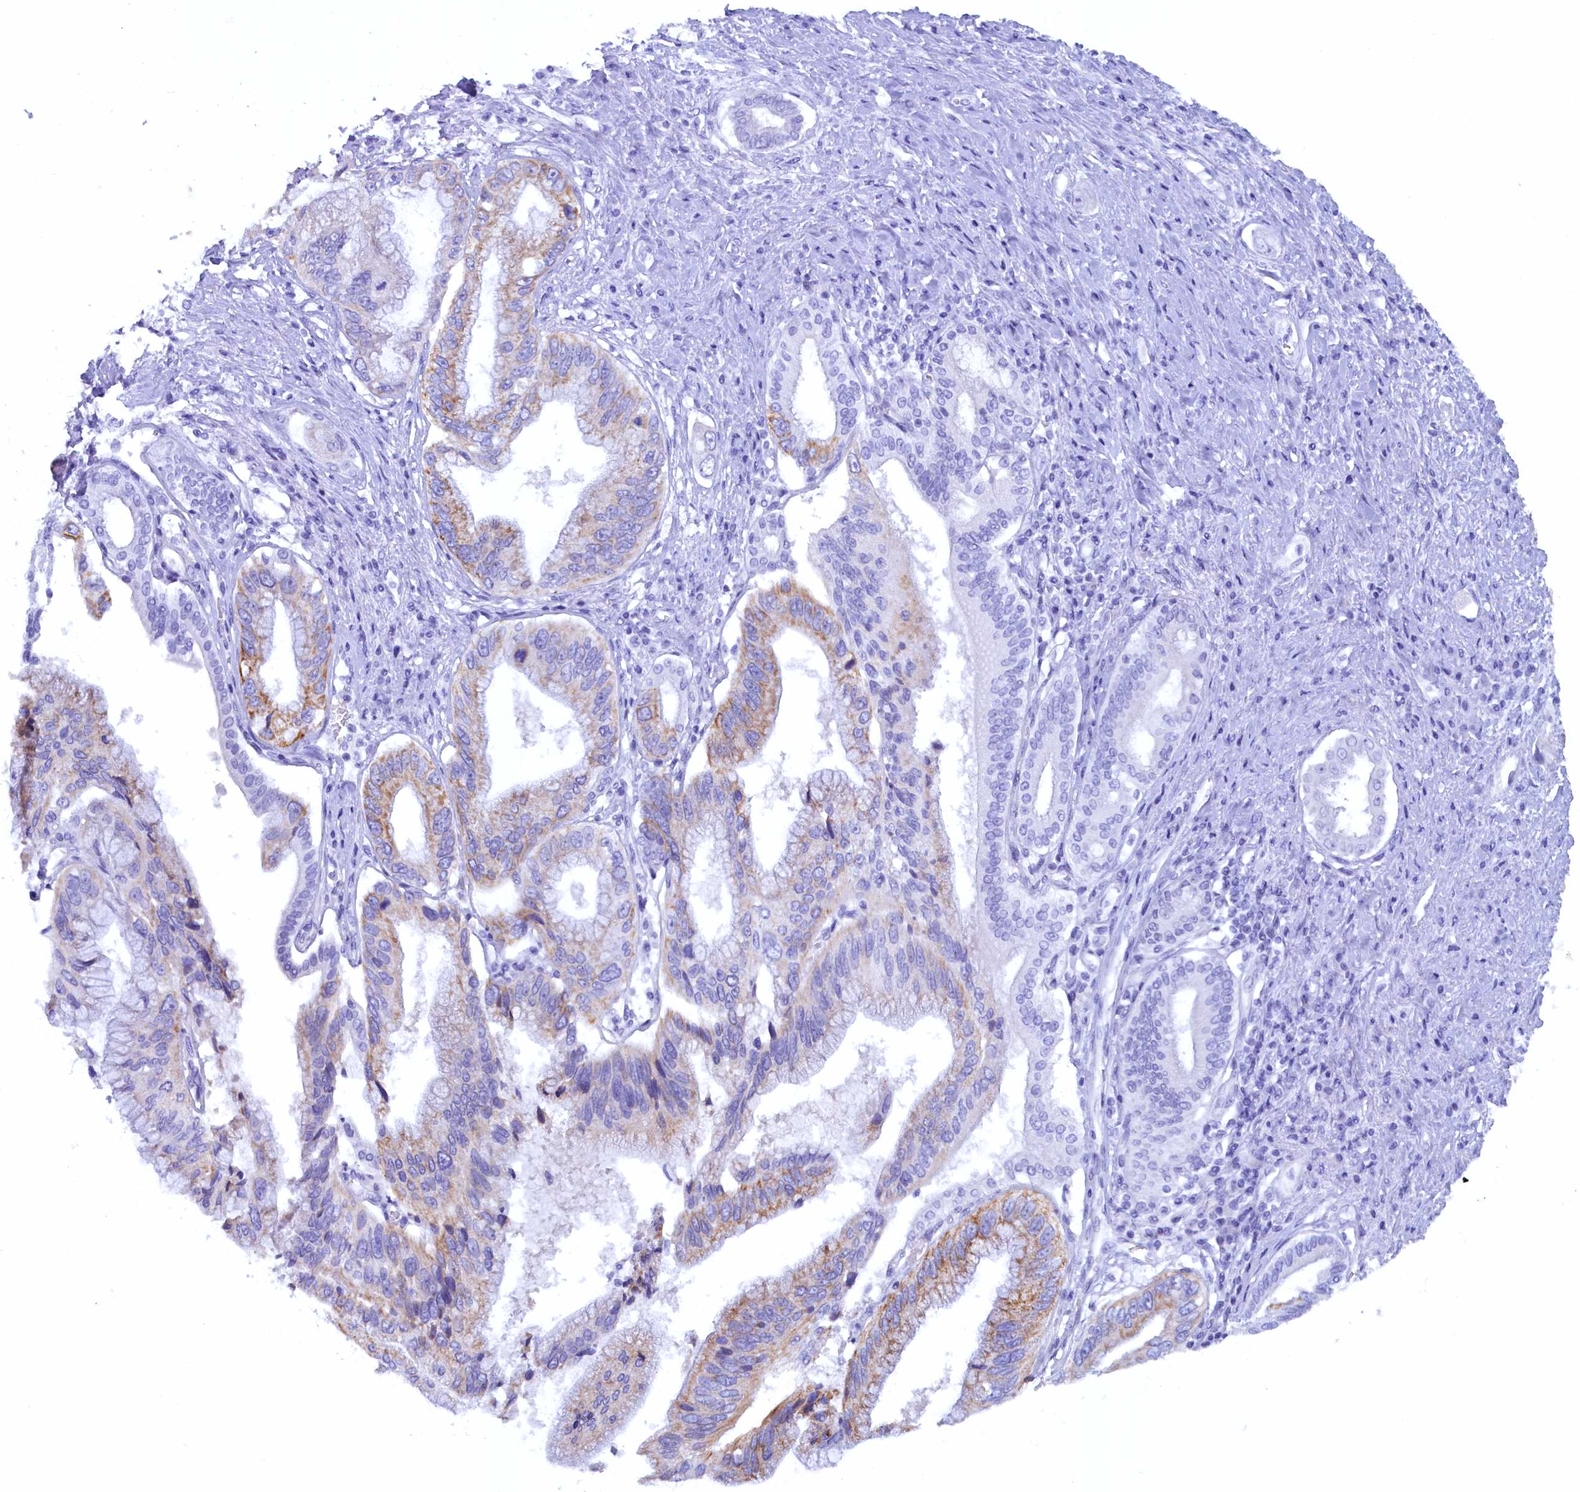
{"staining": {"intensity": "negative", "quantity": "none", "location": "none"}, "tissue": "pancreatic cancer", "cell_type": "Tumor cells", "image_type": "cancer", "snomed": [{"axis": "morphology", "description": "Inflammation, NOS"}, {"axis": "morphology", "description": "Adenocarcinoma, NOS"}, {"axis": "topography", "description": "Pancreas"}], "caption": "Tumor cells are negative for brown protein staining in pancreatic adenocarcinoma.", "gene": "ZSWIM4", "patient": {"sex": "female", "age": 56}}